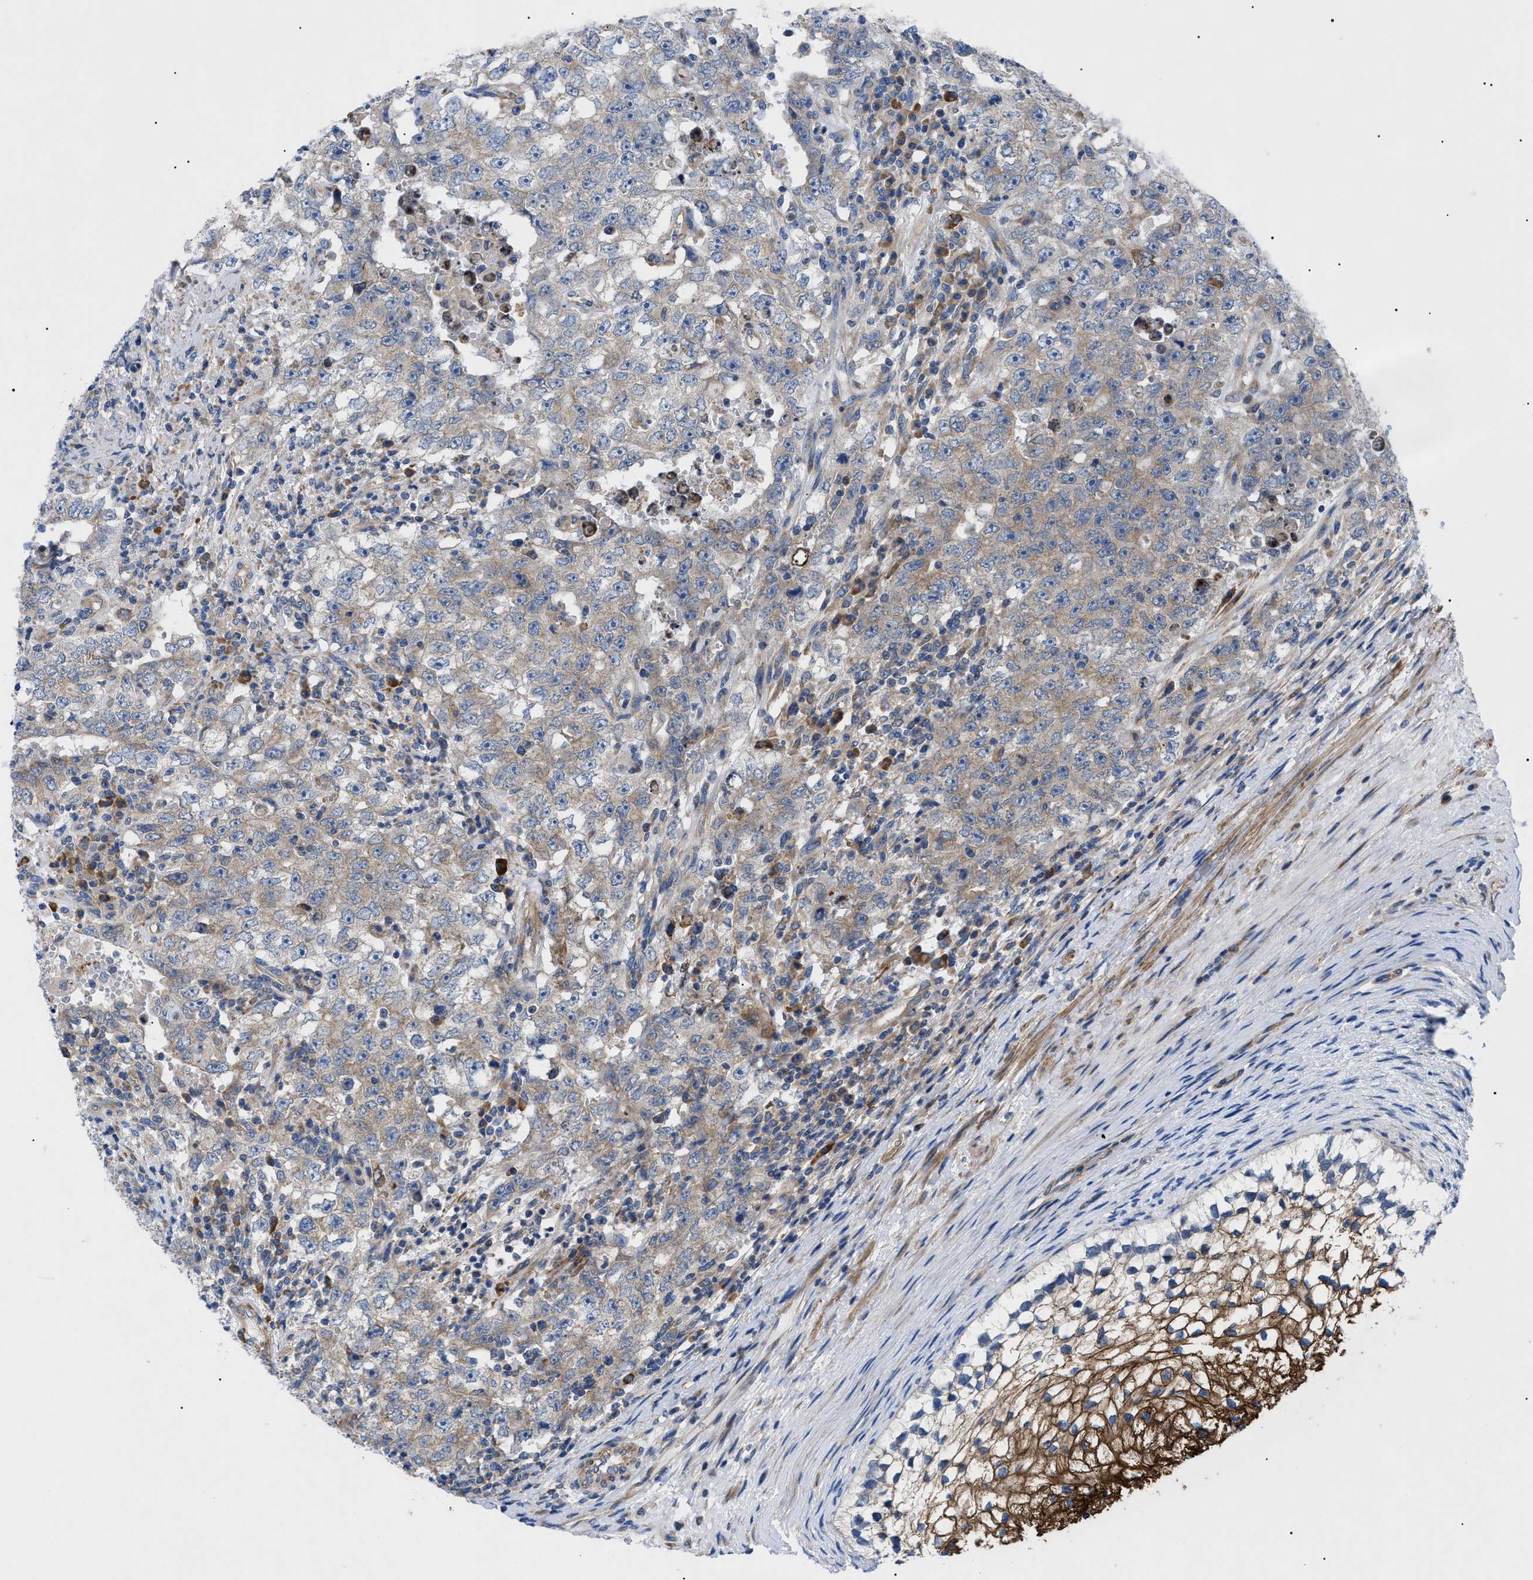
{"staining": {"intensity": "weak", "quantity": ">75%", "location": "cytoplasmic/membranous"}, "tissue": "testis cancer", "cell_type": "Tumor cells", "image_type": "cancer", "snomed": [{"axis": "morphology", "description": "Carcinoma, Embryonal, NOS"}, {"axis": "topography", "description": "Testis"}], "caption": "A high-resolution image shows immunohistochemistry staining of testis cancer (embryonal carcinoma), which demonstrates weak cytoplasmic/membranous positivity in approximately >75% of tumor cells.", "gene": "HSPB8", "patient": {"sex": "male", "age": 26}}